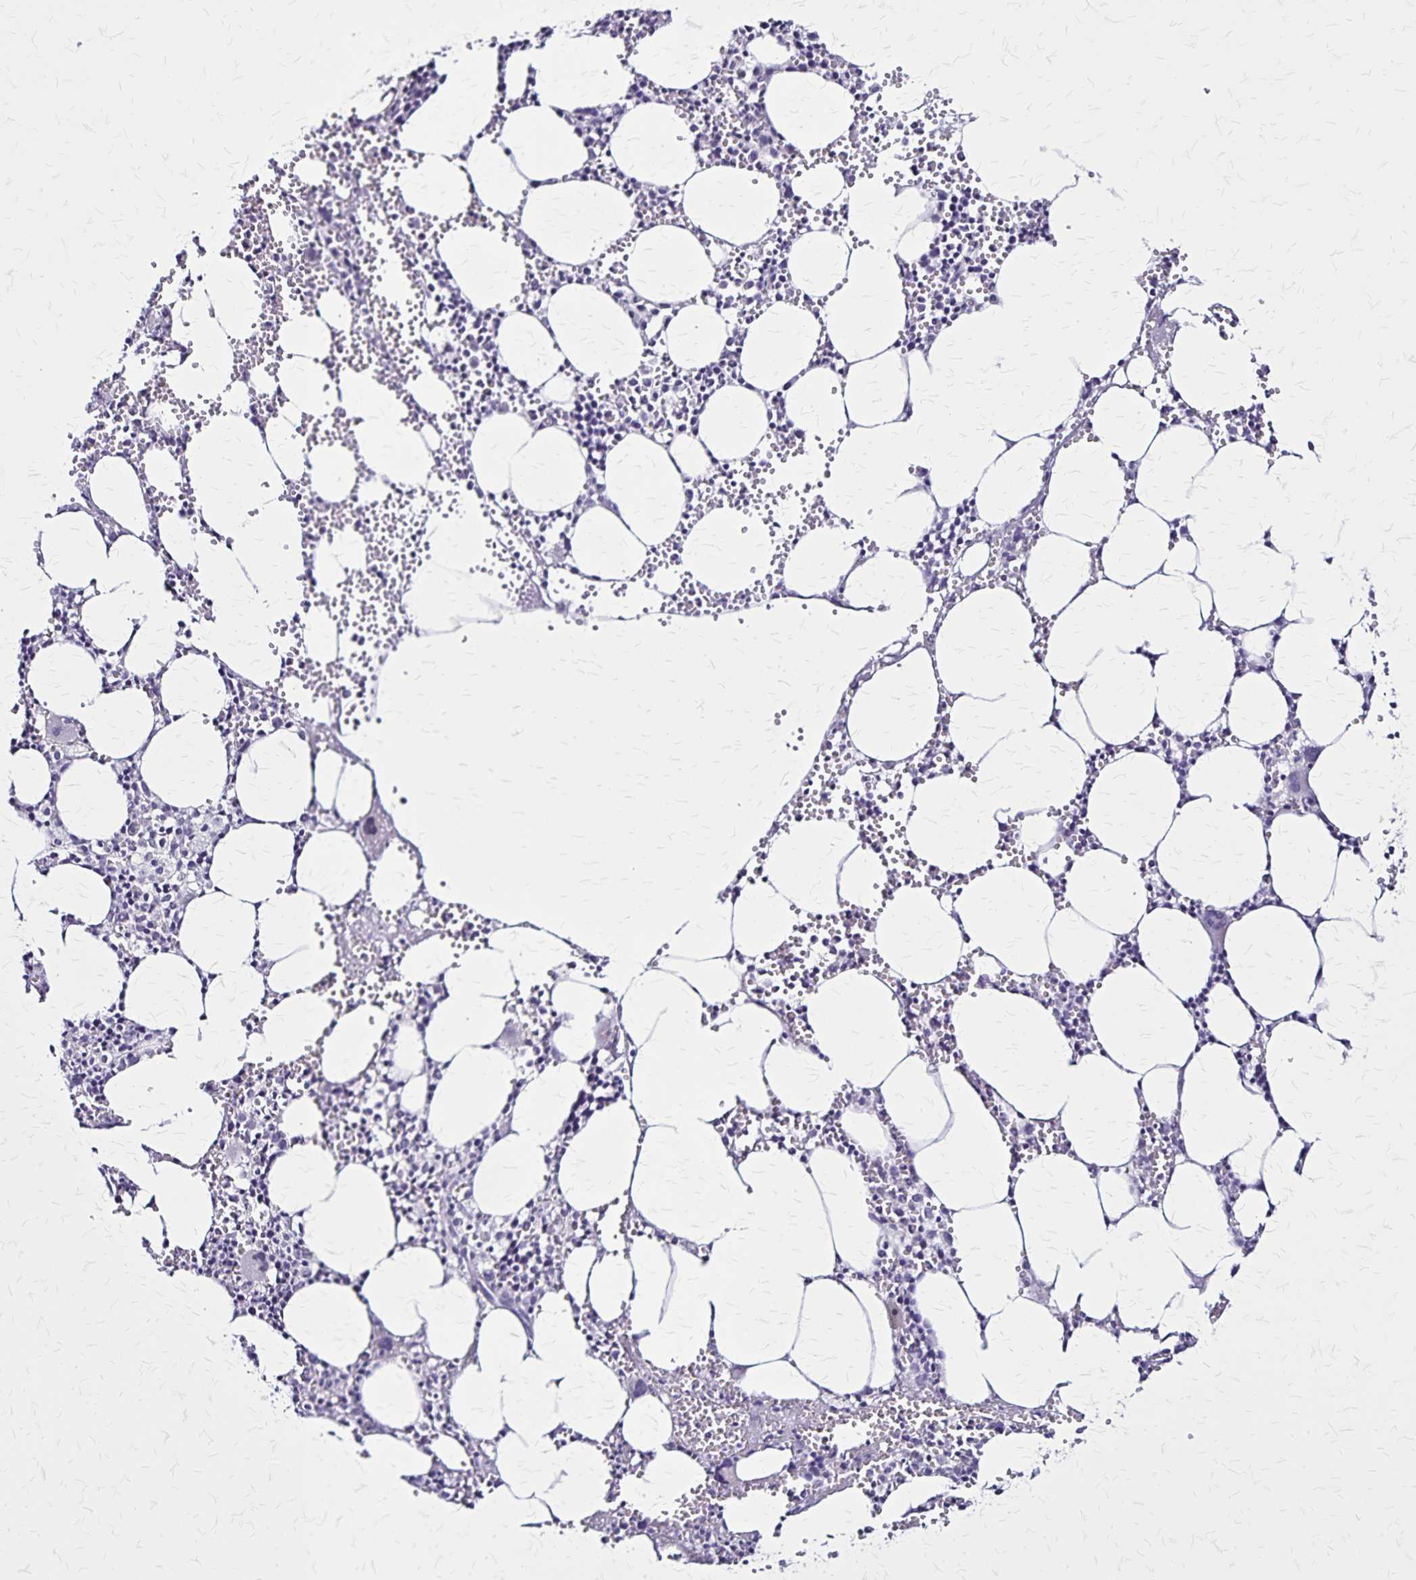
{"staining": {"intensity": "negative", "quantity": "none", "location": "none"}, "tissue": "bone marrow", "cell_type": "Hematopoietic cells", "image_type": "normal", "snomed": [{"axis": "morphology", "description": "Normal tissue, NOS"}, {"axis": "topography", "description": "Bone marrow"}], "caption": "Immunohistochemistry (IHC) photomicrograph of normal bone marrow: human bone marrow stained with DAB (3,3'-diaminobenzidine) reveals no significant protein positivity in hematopoietic cells. (DAB (3,3'-diaminobenzidine) IHC, high magnification).", "gene": "PLXNA4", "patient": {"sex": "male", "age": 89}}